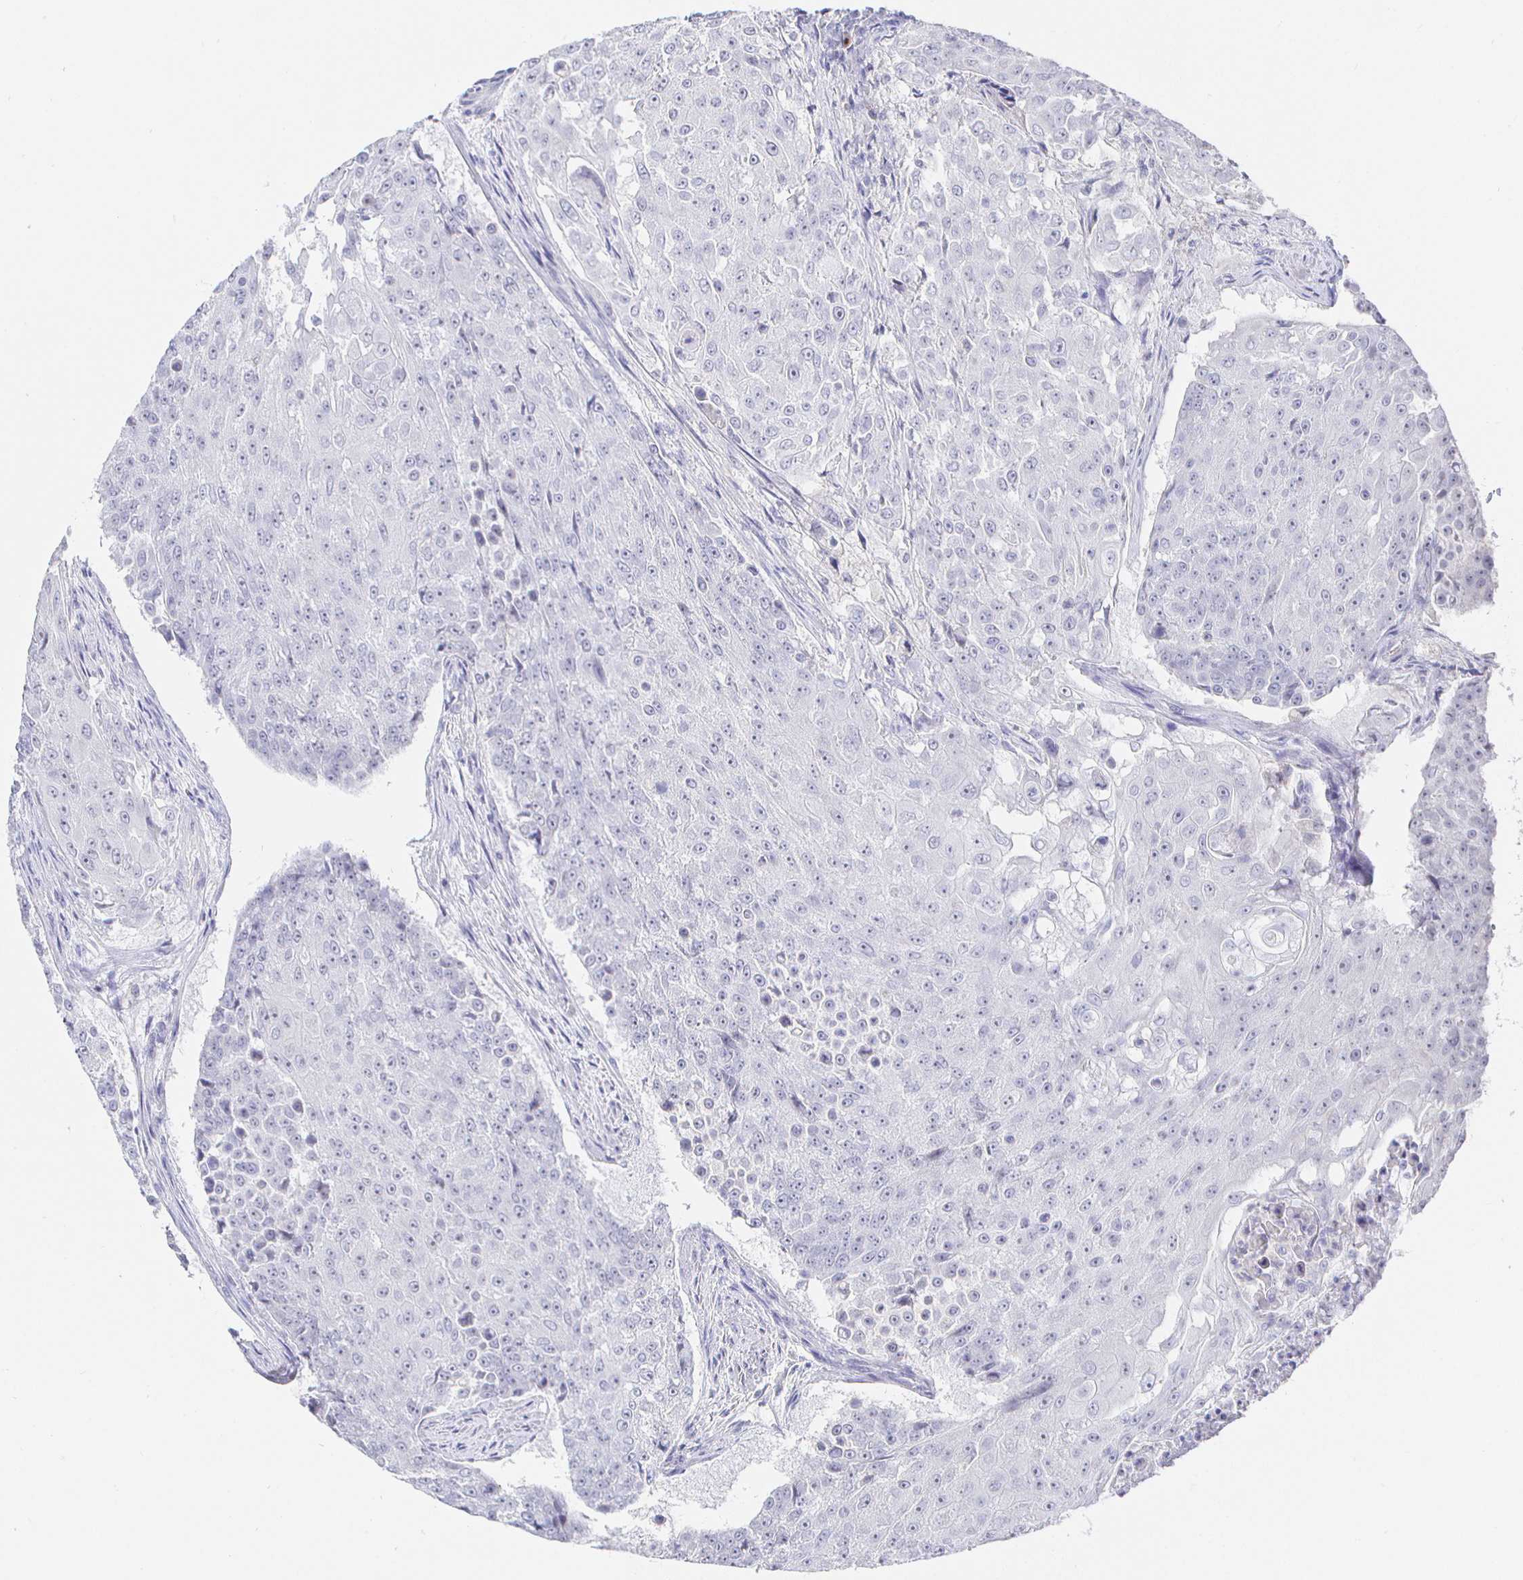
{"staining": {"intensity": "negative", "quantity": "none", "location": "none"}, "tissue": "urothelial cancer", "cell_type": "Tumor cells", "image_type": "cancer", "snomed": [{"axis": "morphology", "description": "Urothelial carcinoma, High grade"}, {"axis": "topography", "description": "Urinary bladder"}], "caption": "DAB (3,3'-diaminobenzidine) immunohistochemical staining of human urothelial cancer shows no significant positivity in tumor cells.", "gene": "LRRC23", "patient": {"sex": "female", "age": 63}}